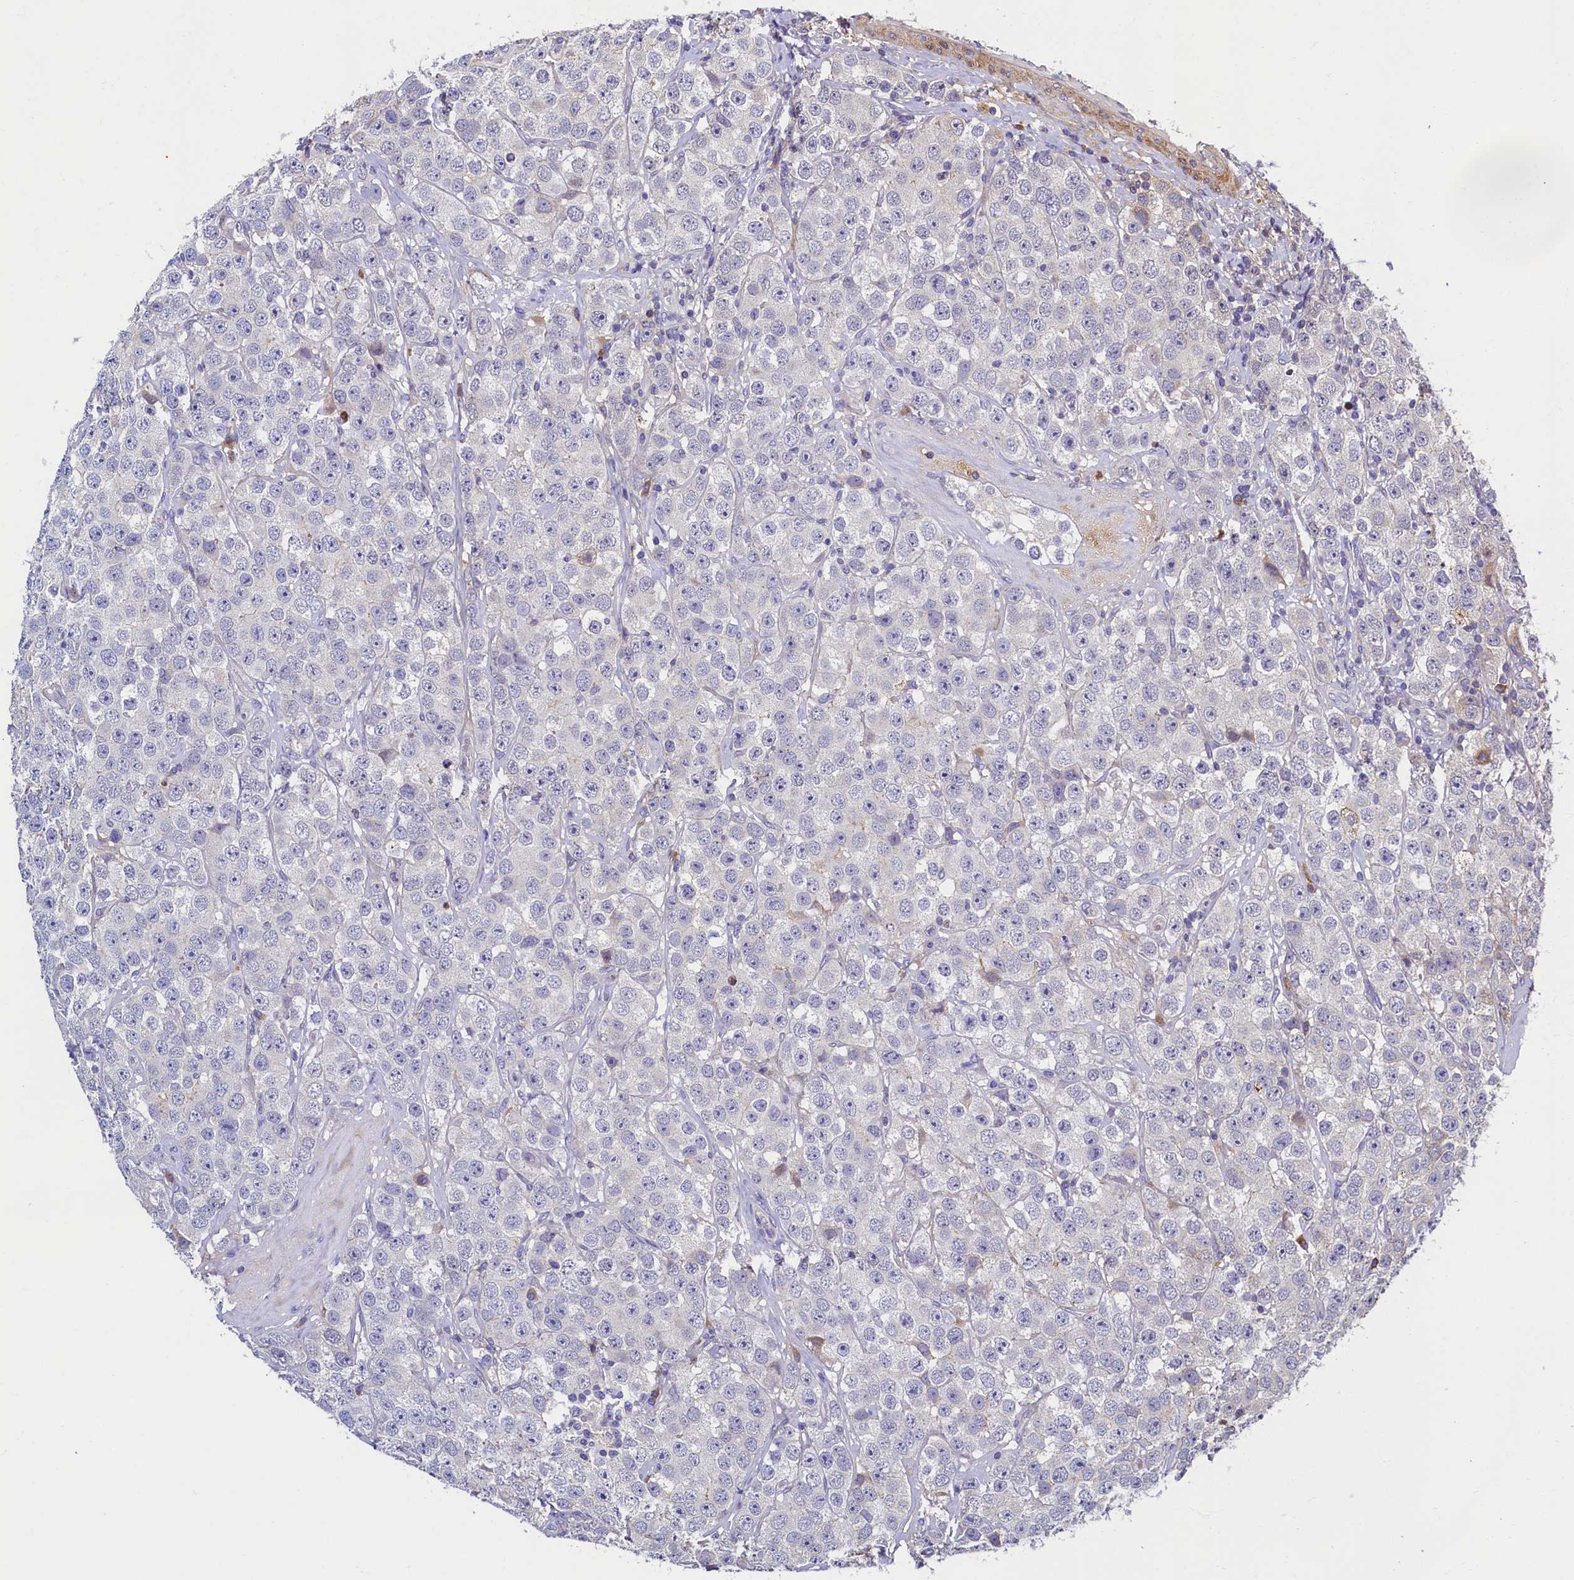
{"staining": {"intensity": "negative", "quantity": "none", "location": "none"}, "tissue": "testis cancer", "cell_type": "Tumor cells", "image_type": "cancer", "snomed": [{"axis": "morphology", "description": "Seminoma, NOS"}, {"axis": "topography", "description": "Testis"}], "caption": "Tumor cells show no significant staining in testis cancer. (DAB (3,3'-diaminobenzidine) immunohistochemistry (IHC), high magnification).", "gene": "SLC16A14", "patient": {"sex": "male", "age": 28}}